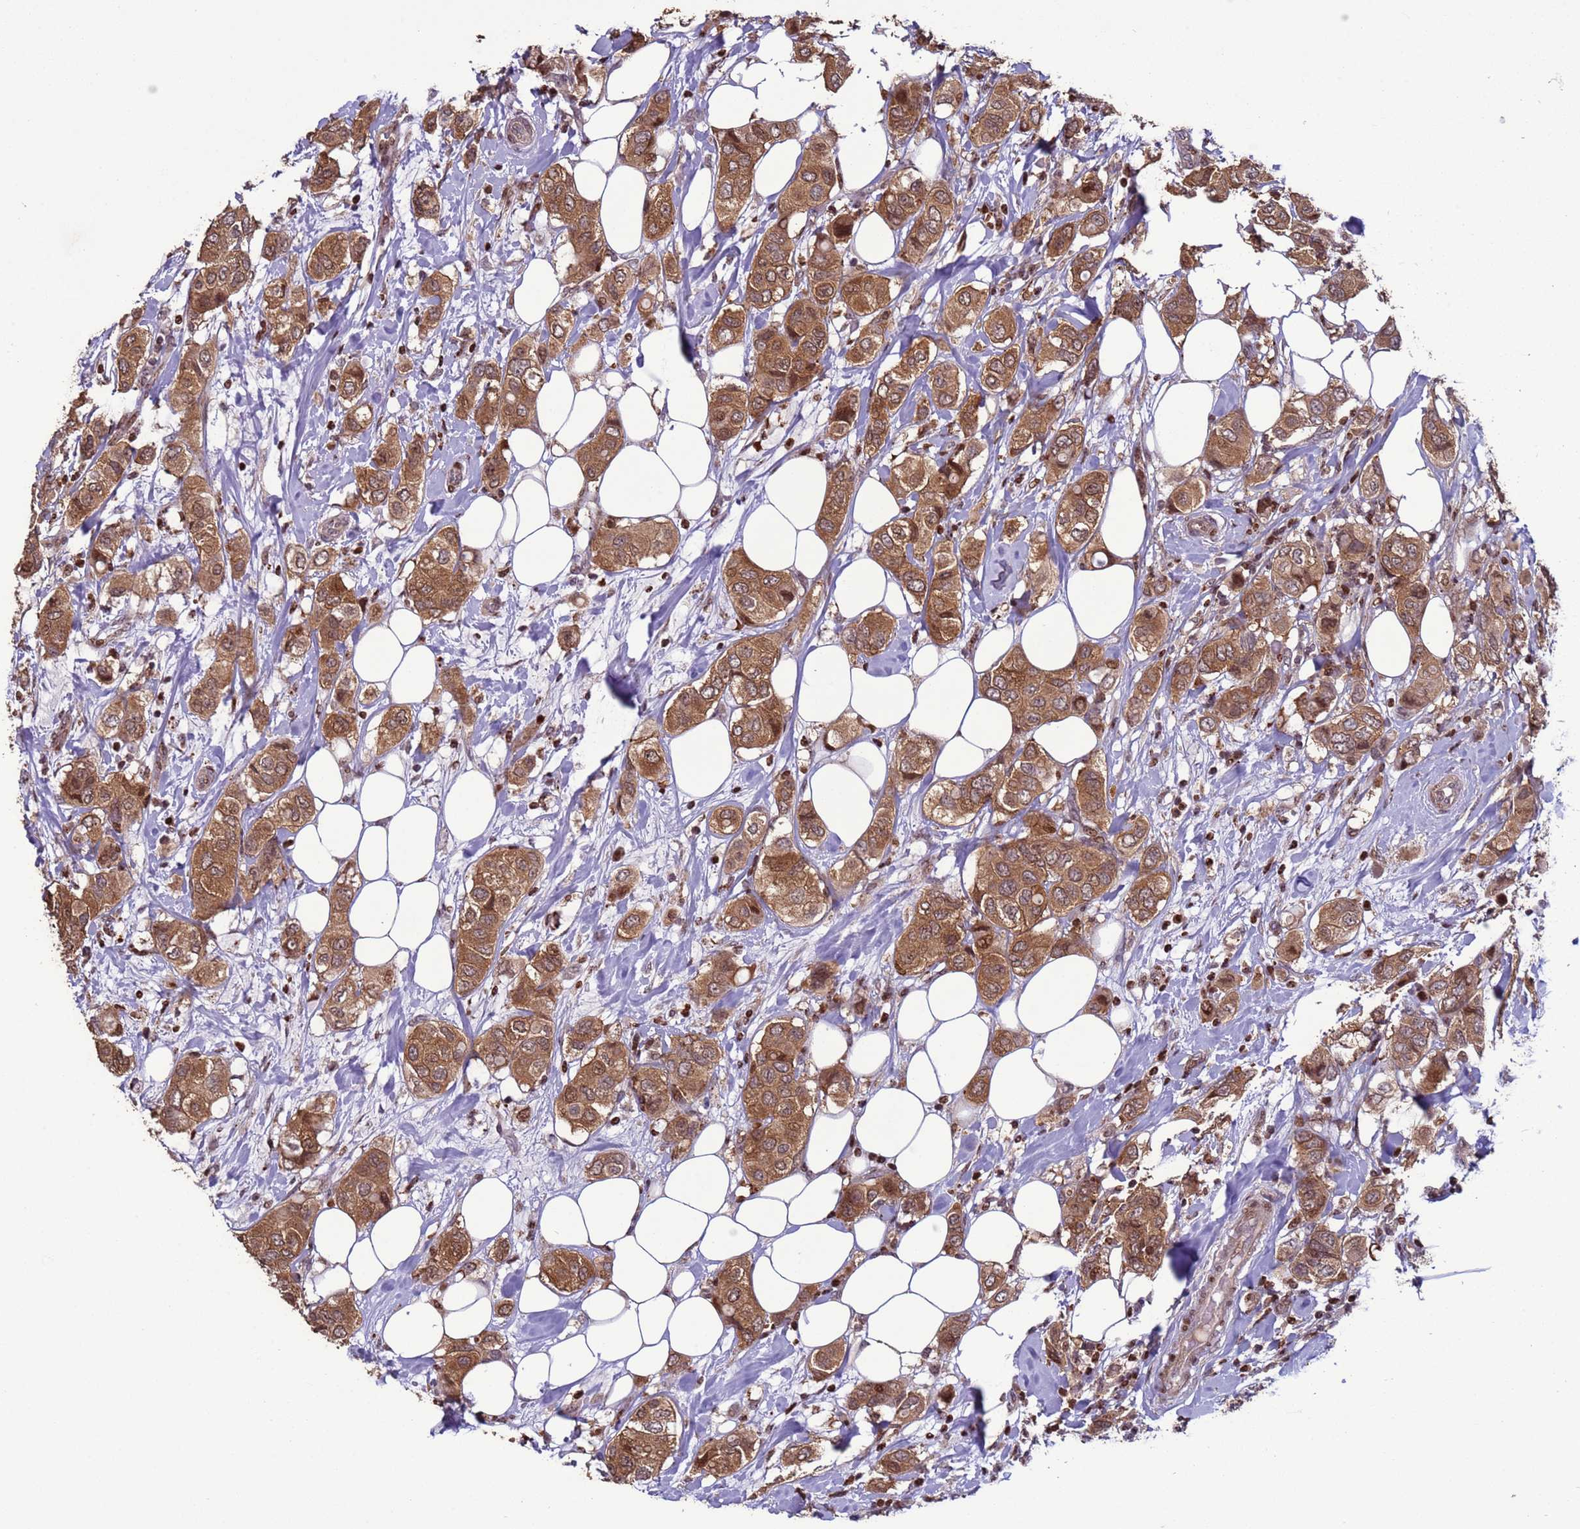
{"staining": {"intensity": "moderate", "quantity": ">75%", "location": "cytoplasmic/membranous"}, "tissue": "breast cancer", "cell_type": "Tumor cells", "image_type": "cancer", "snomed": [{"axis": "morphology", "description": "Lobular carcinoma"}, {"axis": "topography", "description": "Breast"}], "caption": "This image shows immunohistochemistry (IHC) staining of breast cancer, with medium moderate cytoplasmic/membranous positivity in approximately >75% of tumor cells.", "gene": "HGH1", "patient": {"sex": "female", "age": 51}}